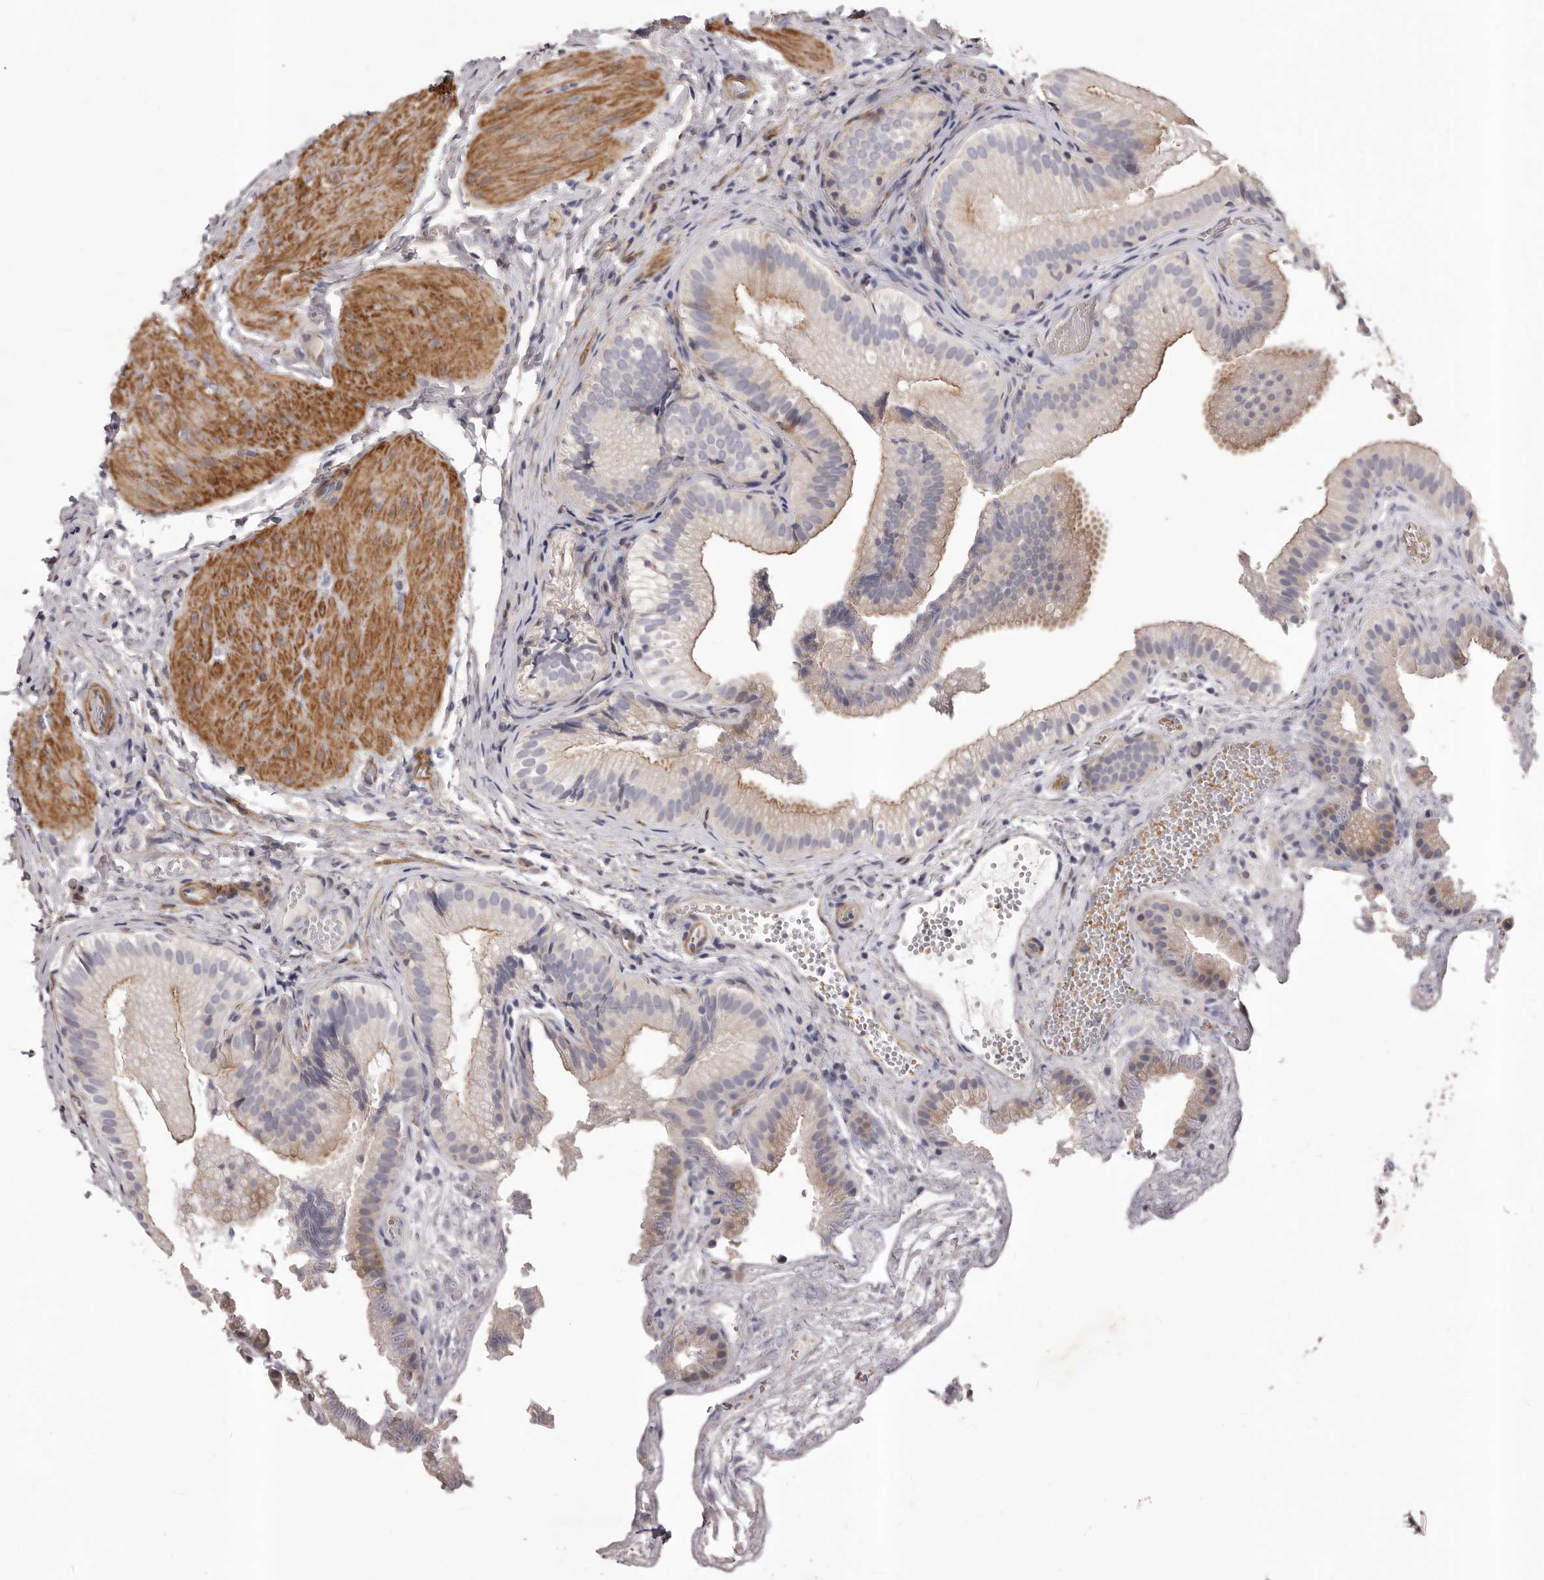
{"staining": {"intensity": "weak", "quantity": "25%-75%", "location": "cytoplasmic/membranous"}, "tissue": "gallbladder", "cell_type": "Glandular cells", "image_type": "normal", "snomed": [{"axis": "morphology", "description": "Normal tissue, NOS"}, {"axis": "topography", "description": "Gallbladder"}], "caption": "Immunohistochemical staining of unremarkable human gallbladder reveals 25%-75% levels of weak cytoplasmic/membranous protein expression in approximately 25%-75% of glandular cells. The staining was performed using DAB, with brown indicating positive protein expression. Nuclei are stained blue with hematoxylin.", "gene": "ALPK1", "patient": {"sex": "female", "age": 30}}